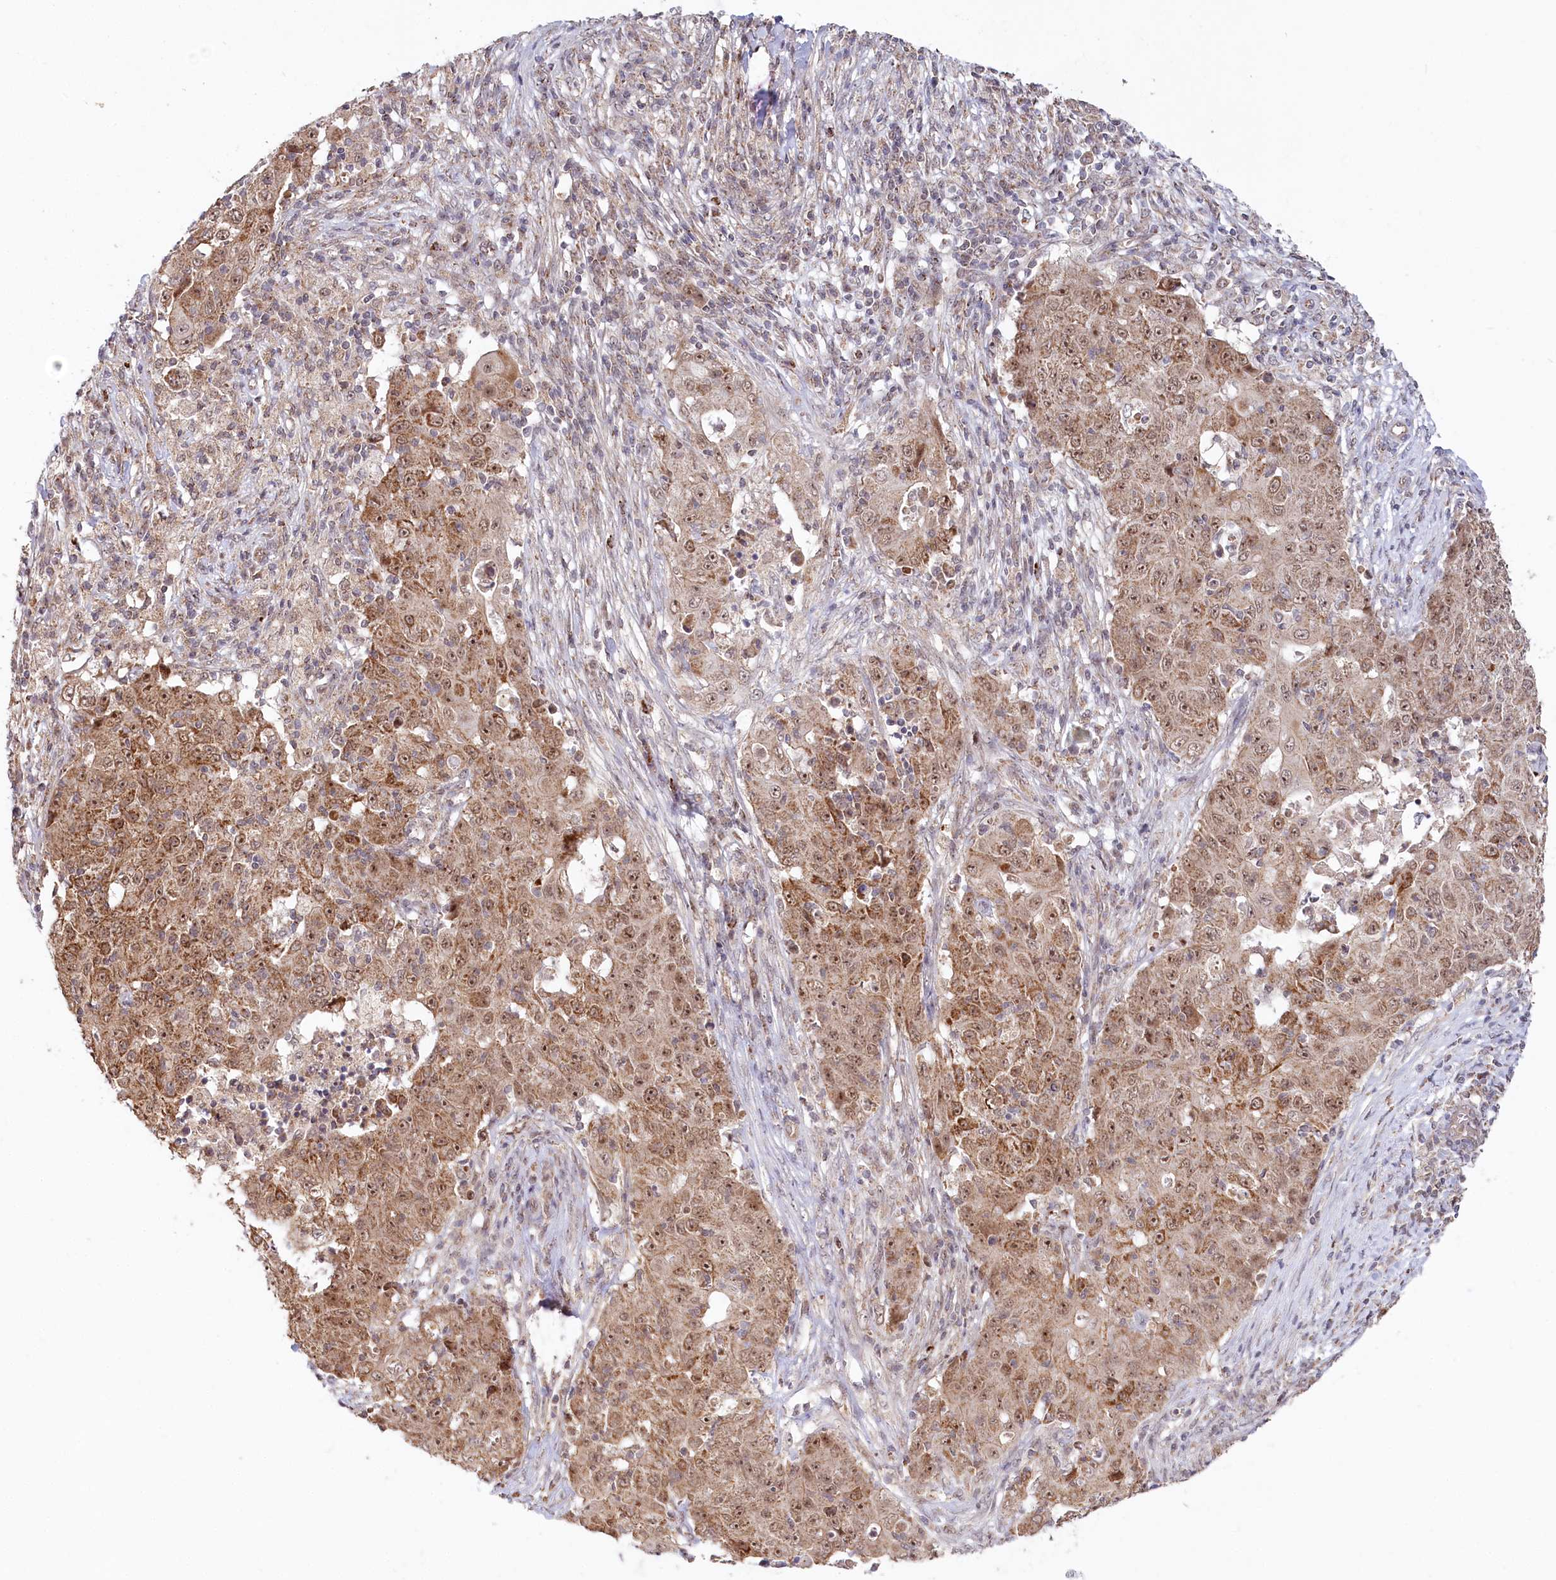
{"staining": {"intensity": "moderate", "quantity": ">75%", "location": "cytoplasmic/membranous,nuclear"}, "tissue": "ovarian cancer", "cell_type": "Tumor cells", "image_type": "cancer", "snomed": [{"axis": "morphology", "description": "Carcinoma, endometroid"}, {"axis": "topography", "description": "Ovary"}], "caption": "About >75% of tumor cells in ovarian cancer (endometroid carcinoma) reveal moderate cytoplasmic/membranous and nuclear protein staining as visualized by brown immunohistochemical staining.", "gene": "RTN4IP1", "patient": {"sex": "female", "age": 42}}